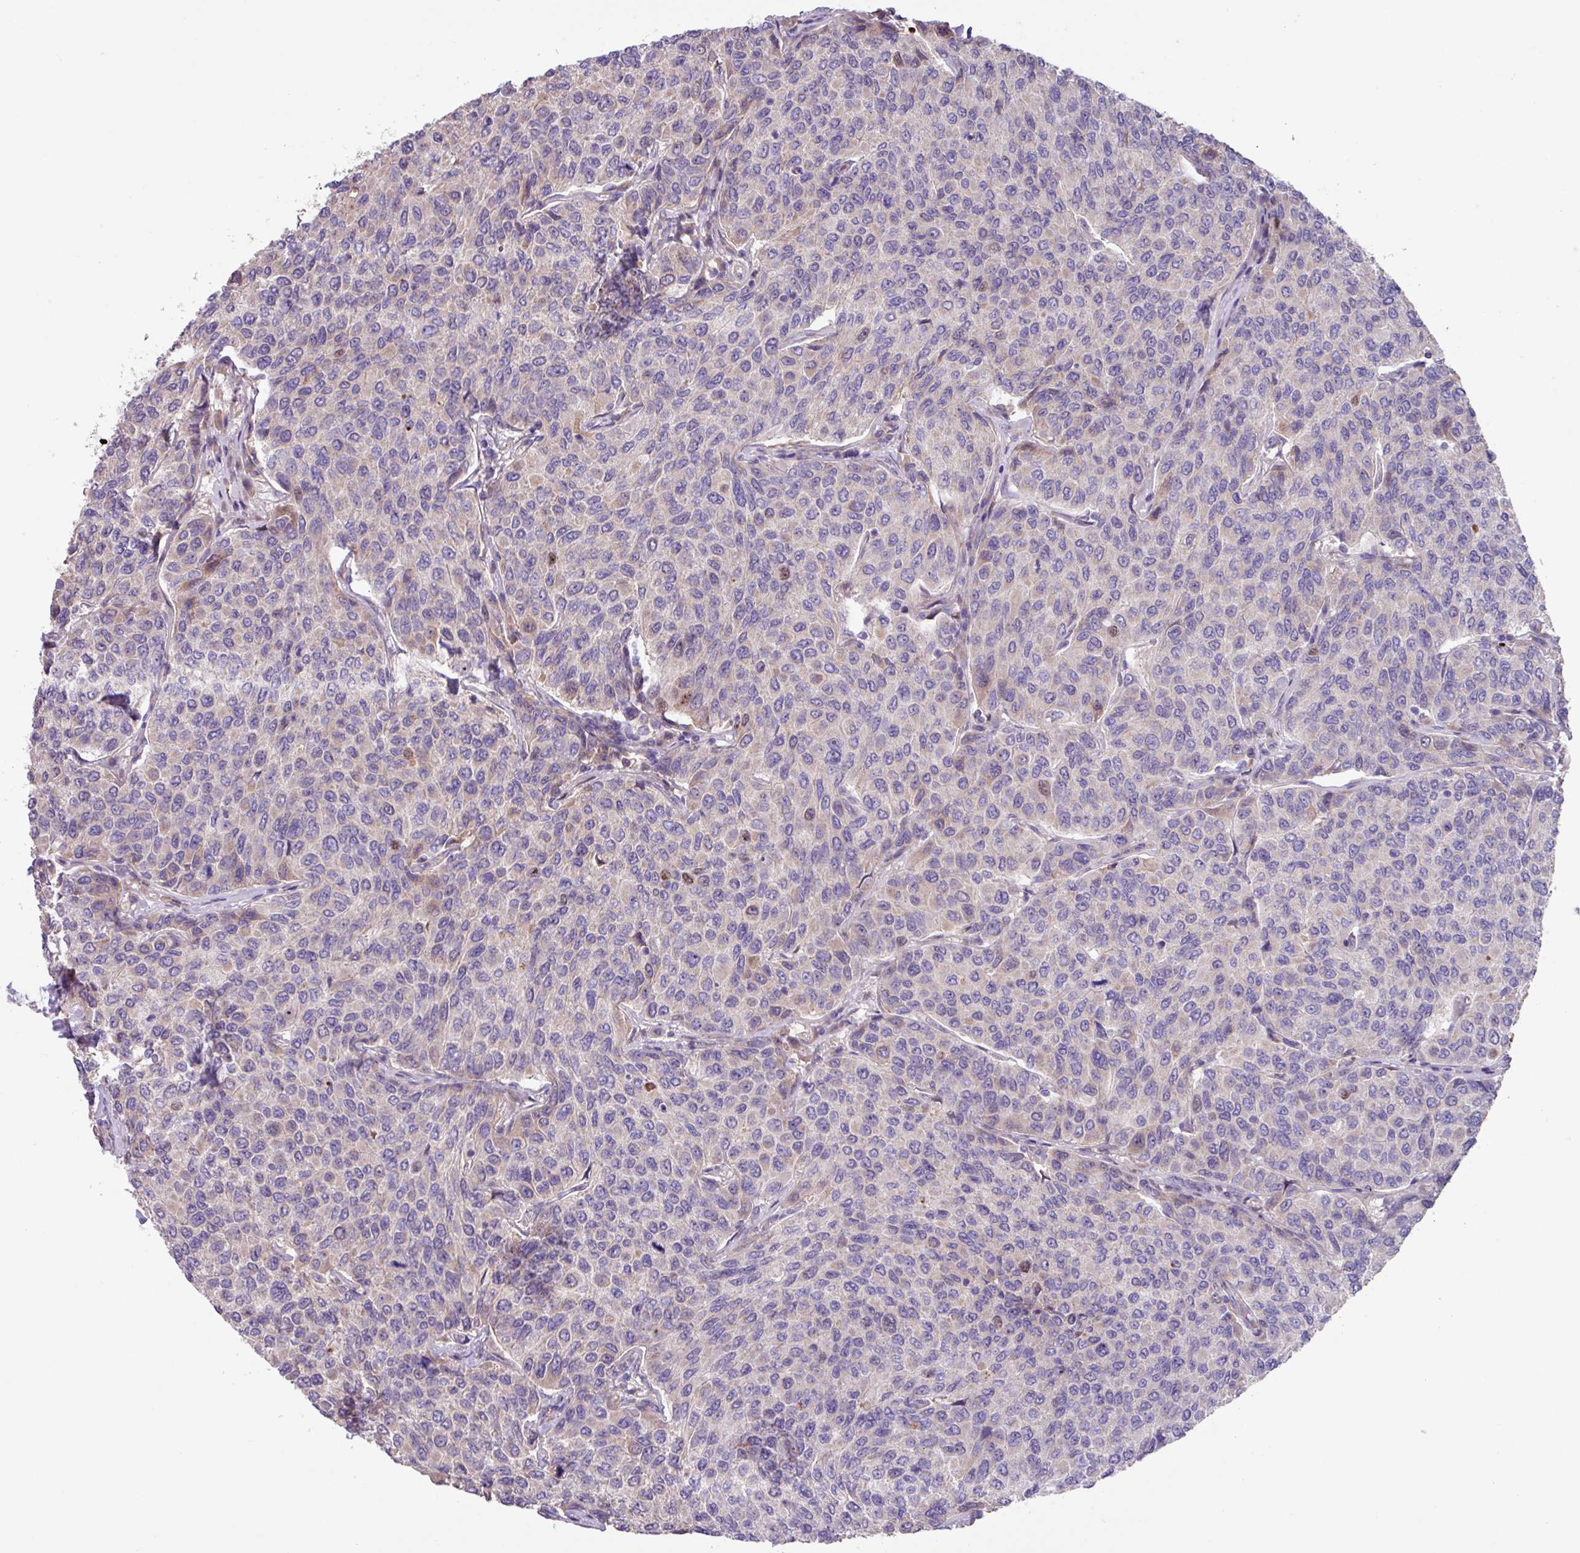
{"staining": {"intensity": "negative", "quantity": "none", "location": "none"}, "tissue": "breast cancer", "cell_type": "Tumor cells", "image_type": "cancer", "snomed": [{"axis": "morphology", "description": "Duct carcinoma"}, {"axis": "topography", "description": "Breast"}], "caption": "High magnification brightfield microscopy of breast intraductal carcinoma stained with DAB (3,3'-diaminobenzidine) (brown) and counterstained with hematoxylin (blue): tumor cells show no significant positivity. (DAB (3,3'-diaminobenzidine) immunohistochemistry (IHC) visualized using brightfield microscopy, high magnification).", "gene": "IQCJ", "patient": {"sex": "female", "age": 55}}